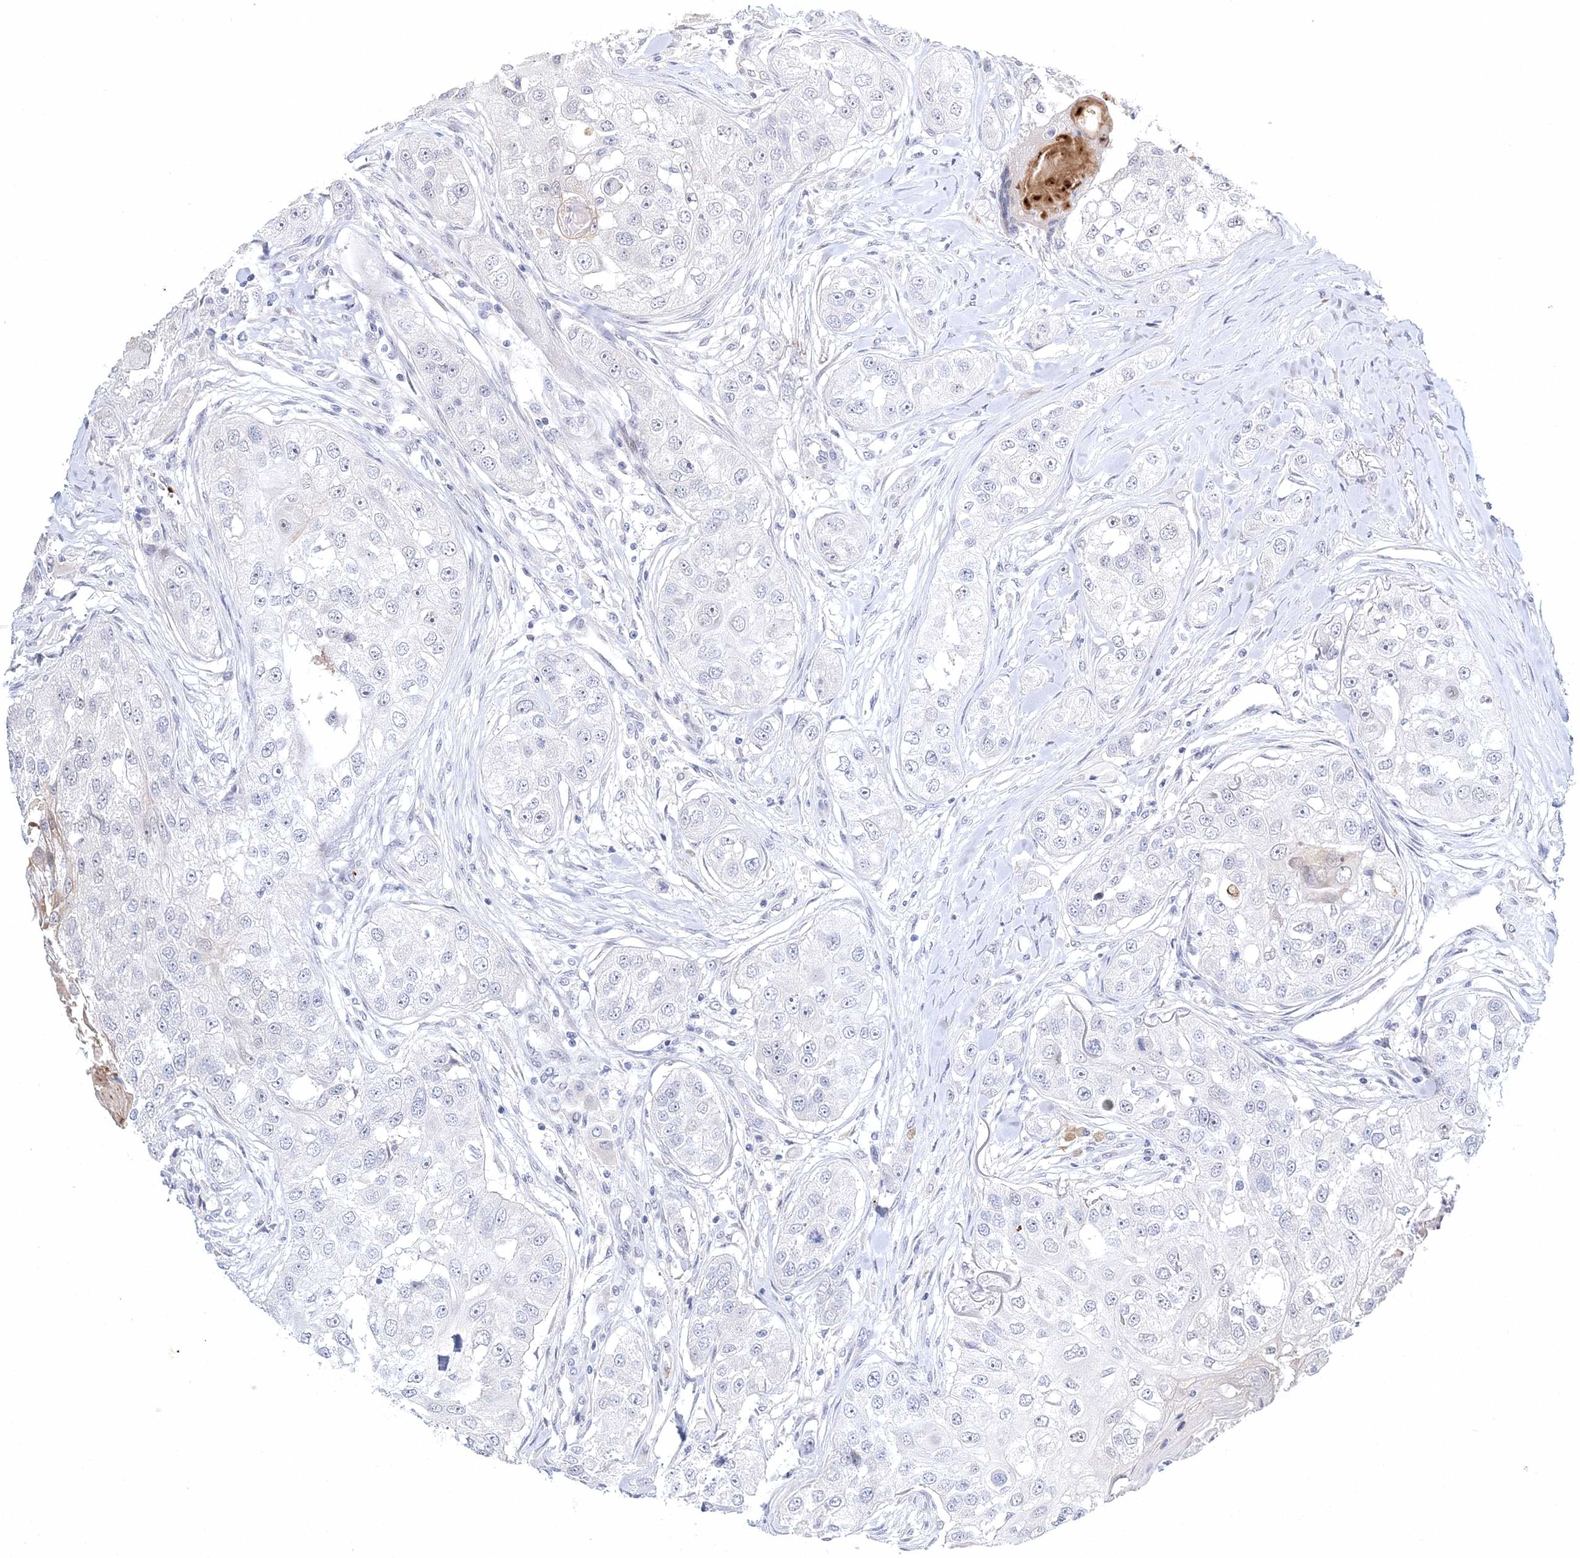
{"staining": {"intensity": "negative", "quantity": "none", "location": "none"}, "tissue": "head and neck cancer", "cell_type": "Tumor cells", "image_type": "cancer", "snomed": [{"axis": "morphology", "description": "Normal tissue, NOS"}, {"axis": "morphology", "description": "Squamous cell carcinoma, NOS"}, {"axis": "topography", "description": "Skeletal muscle"}, {"axis": "topography", "description": "Head-Neck"}], "caption": "This is an immunohistochemistry (IHC) micrograph of head and neck cancer (squamous cell carcinoma). There is no positivity in tumor cells.", "gene": "MYOZ2", "patient": {"sex": "male", "age": 51}}